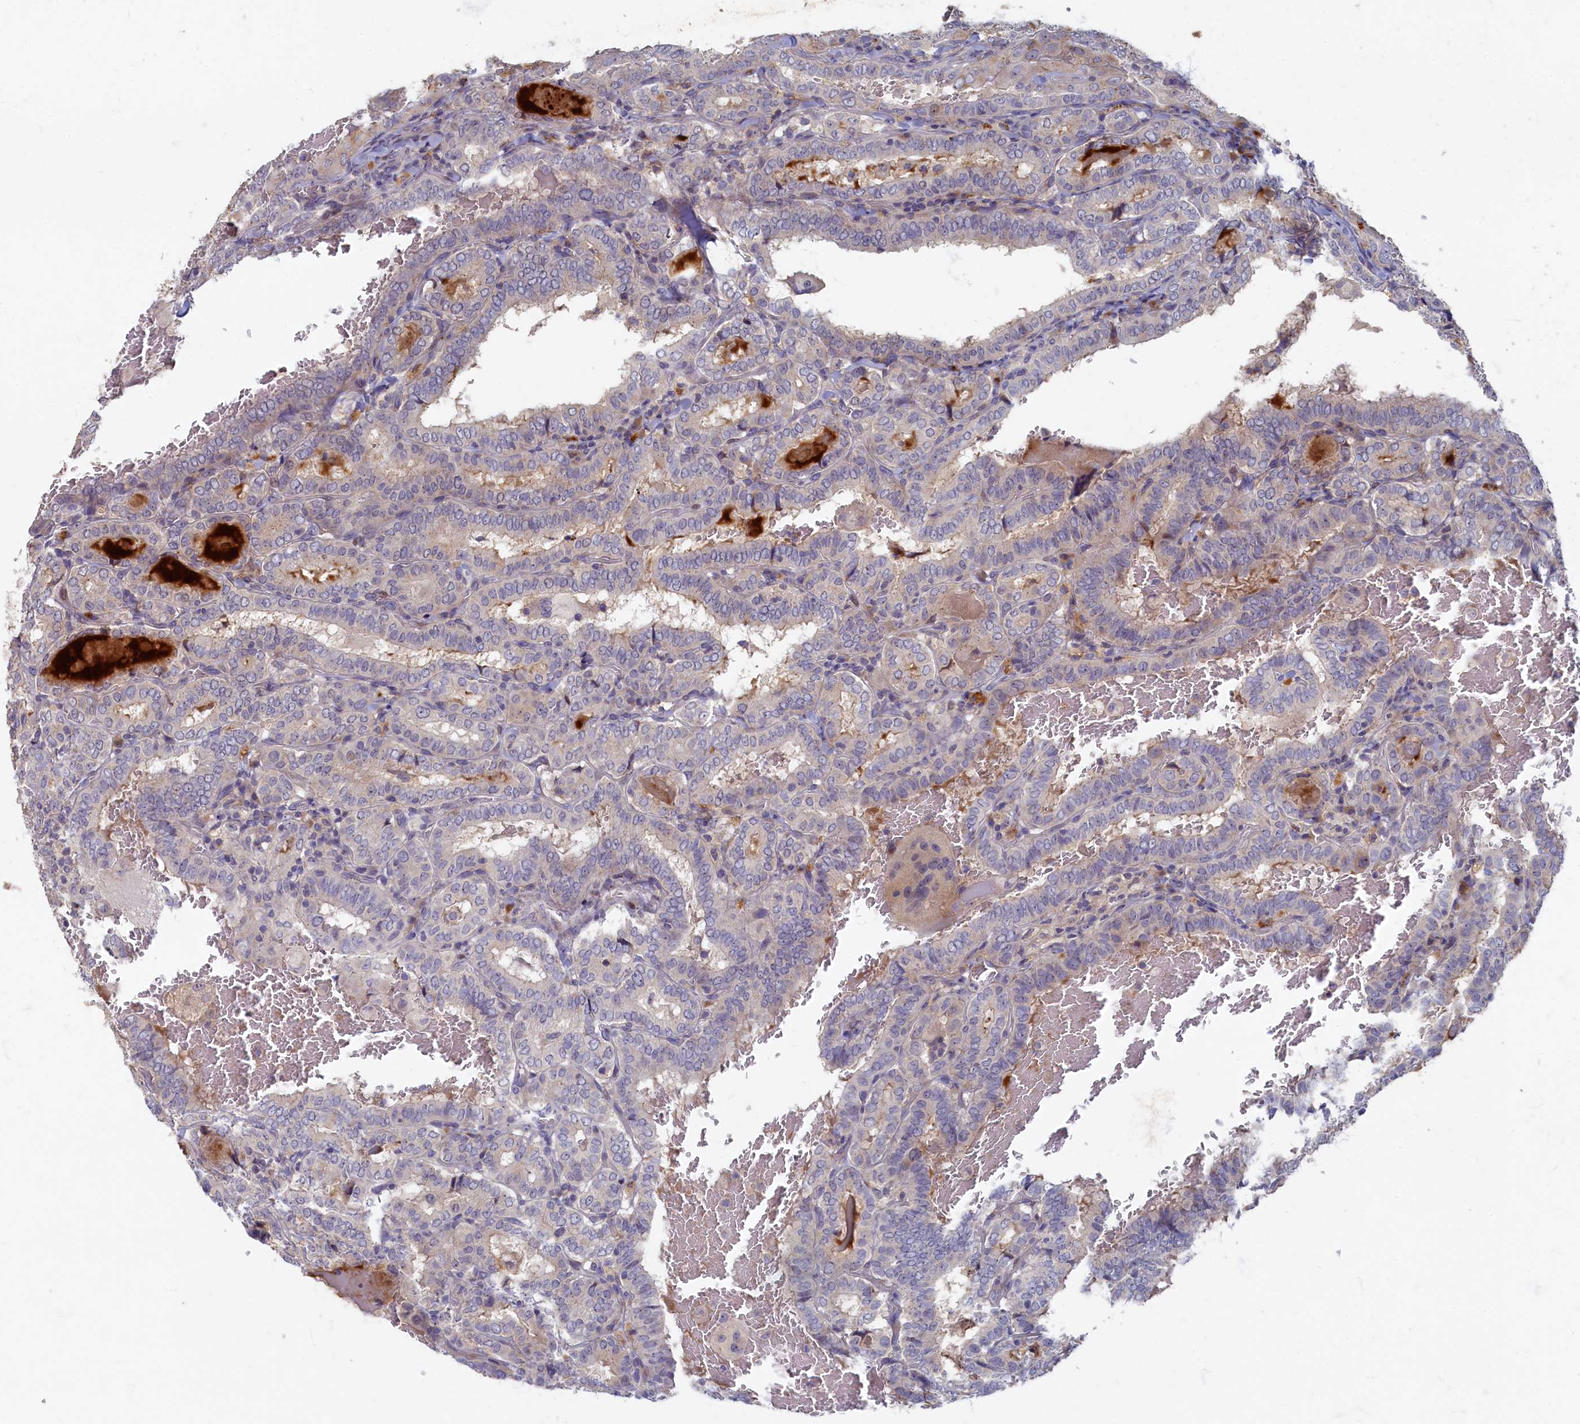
{"staining": {"intensity": "weak", "quantity": "<25%", "location": "cytoplasmic/membranous"}, "tissue": "thyroid cancer", "cell_type": "Tumor cells", "image_type": "cancer", "snomed": [{"axis": "morphology", "description": "Papillary adenocarcinoma, NOS"}, {"axis": "topography", "description": "Thyroid gland"}], "caption": "The image shows no significant positivity in tumor cells of thyroid cancer. Nuclei are stained in blue.", "gene": "HUNK", "patient": {"sex": "female", "age": 72}}